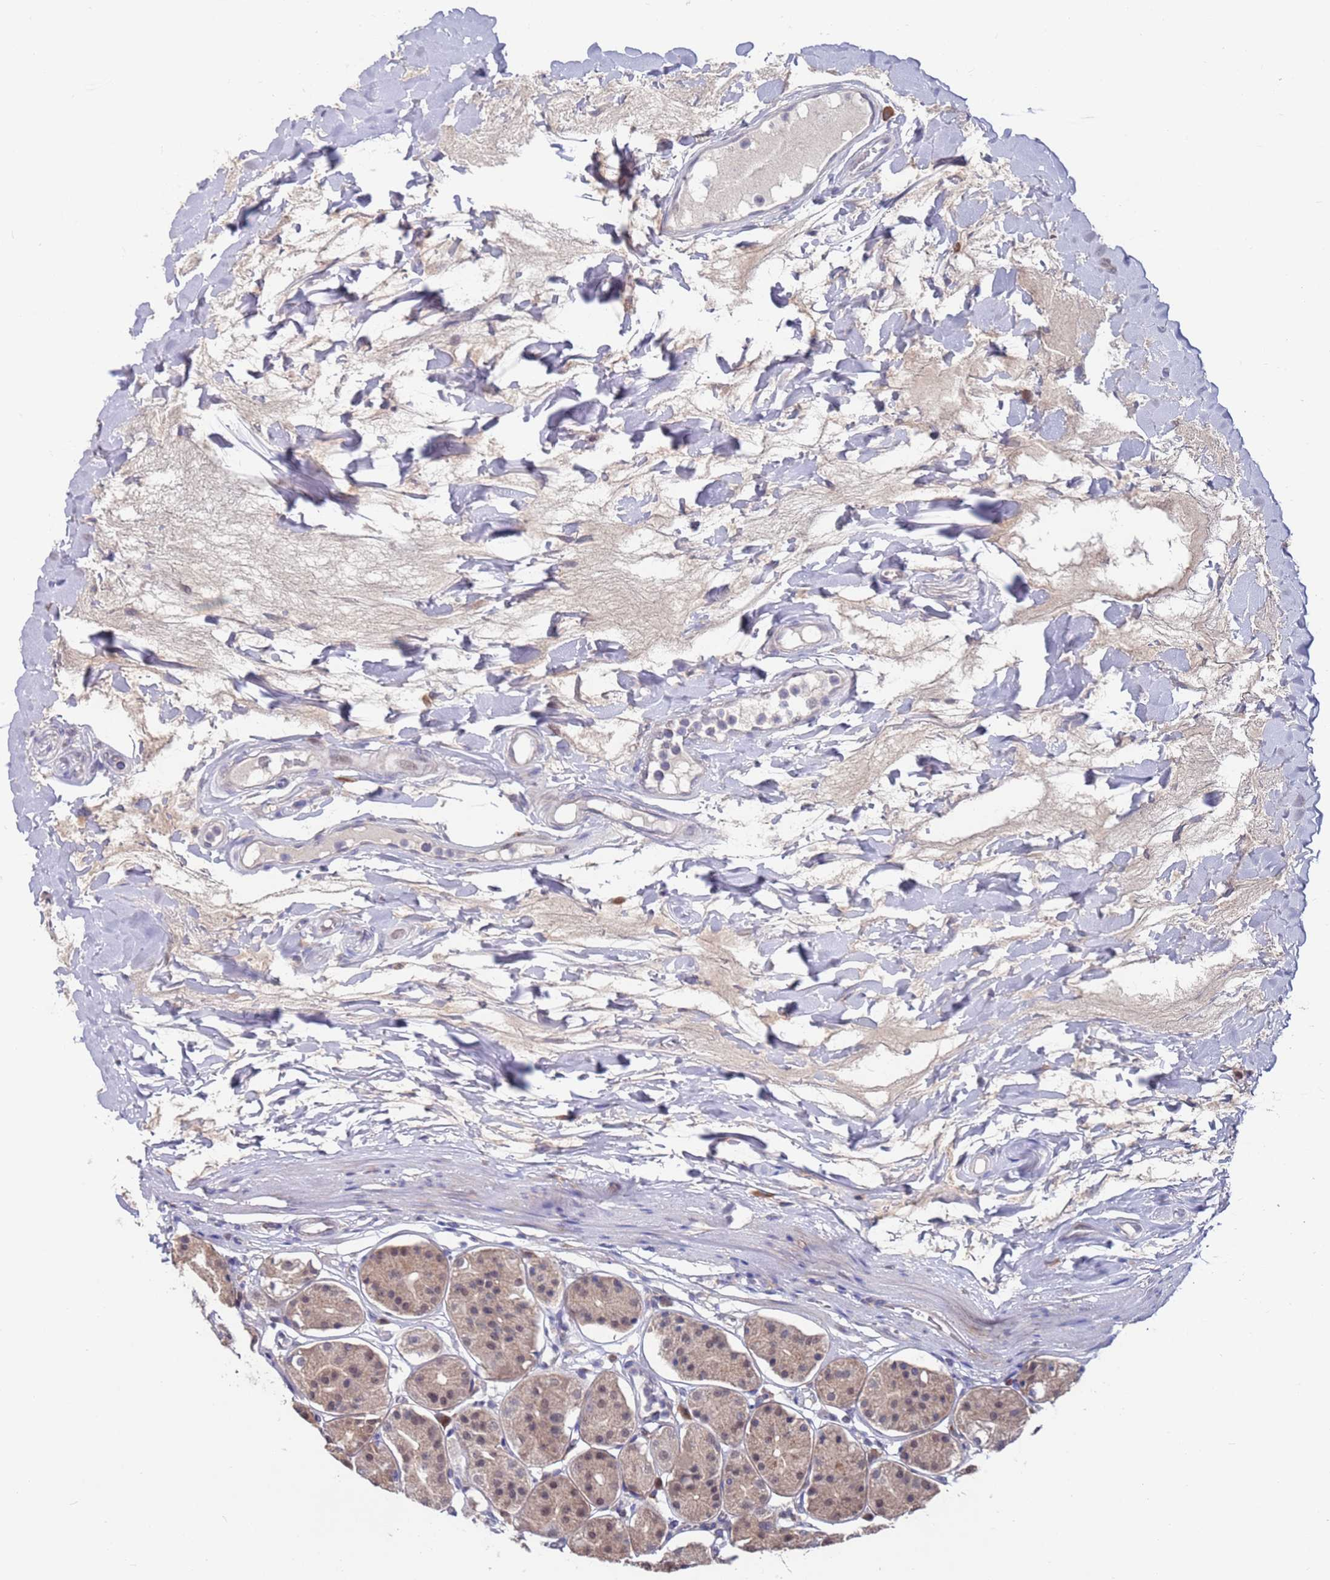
{"staining": {"intensity": "weak", "quantity": "25%-75%", "location": "cytoplasmic/membranous,nuclear"}, "tissue": "stomach", "cell_type": "Glandular cells", "image_type": "normal", "snomed": [{"axis": "morphology", "description": "Normal tissue, NOS"}, {"axis": "topography", "description": "Stomach"}, {"axis": "topography", "description": "Stomach, lower"}], "caption": "Immunohistochemistry of normal stomach reveals low levels of weak cytoplasmic/membranous,nuclear positivity in about 25%-75% of glandular cells. The protein is stained brown, and the nuclei are stained in blue (DAB (3,3'-diaminobenzidine) IHC with brightfield microscopy, high magnification).", "gene": "FBXO27", "patient": {"sex": "female", "age": 56}}